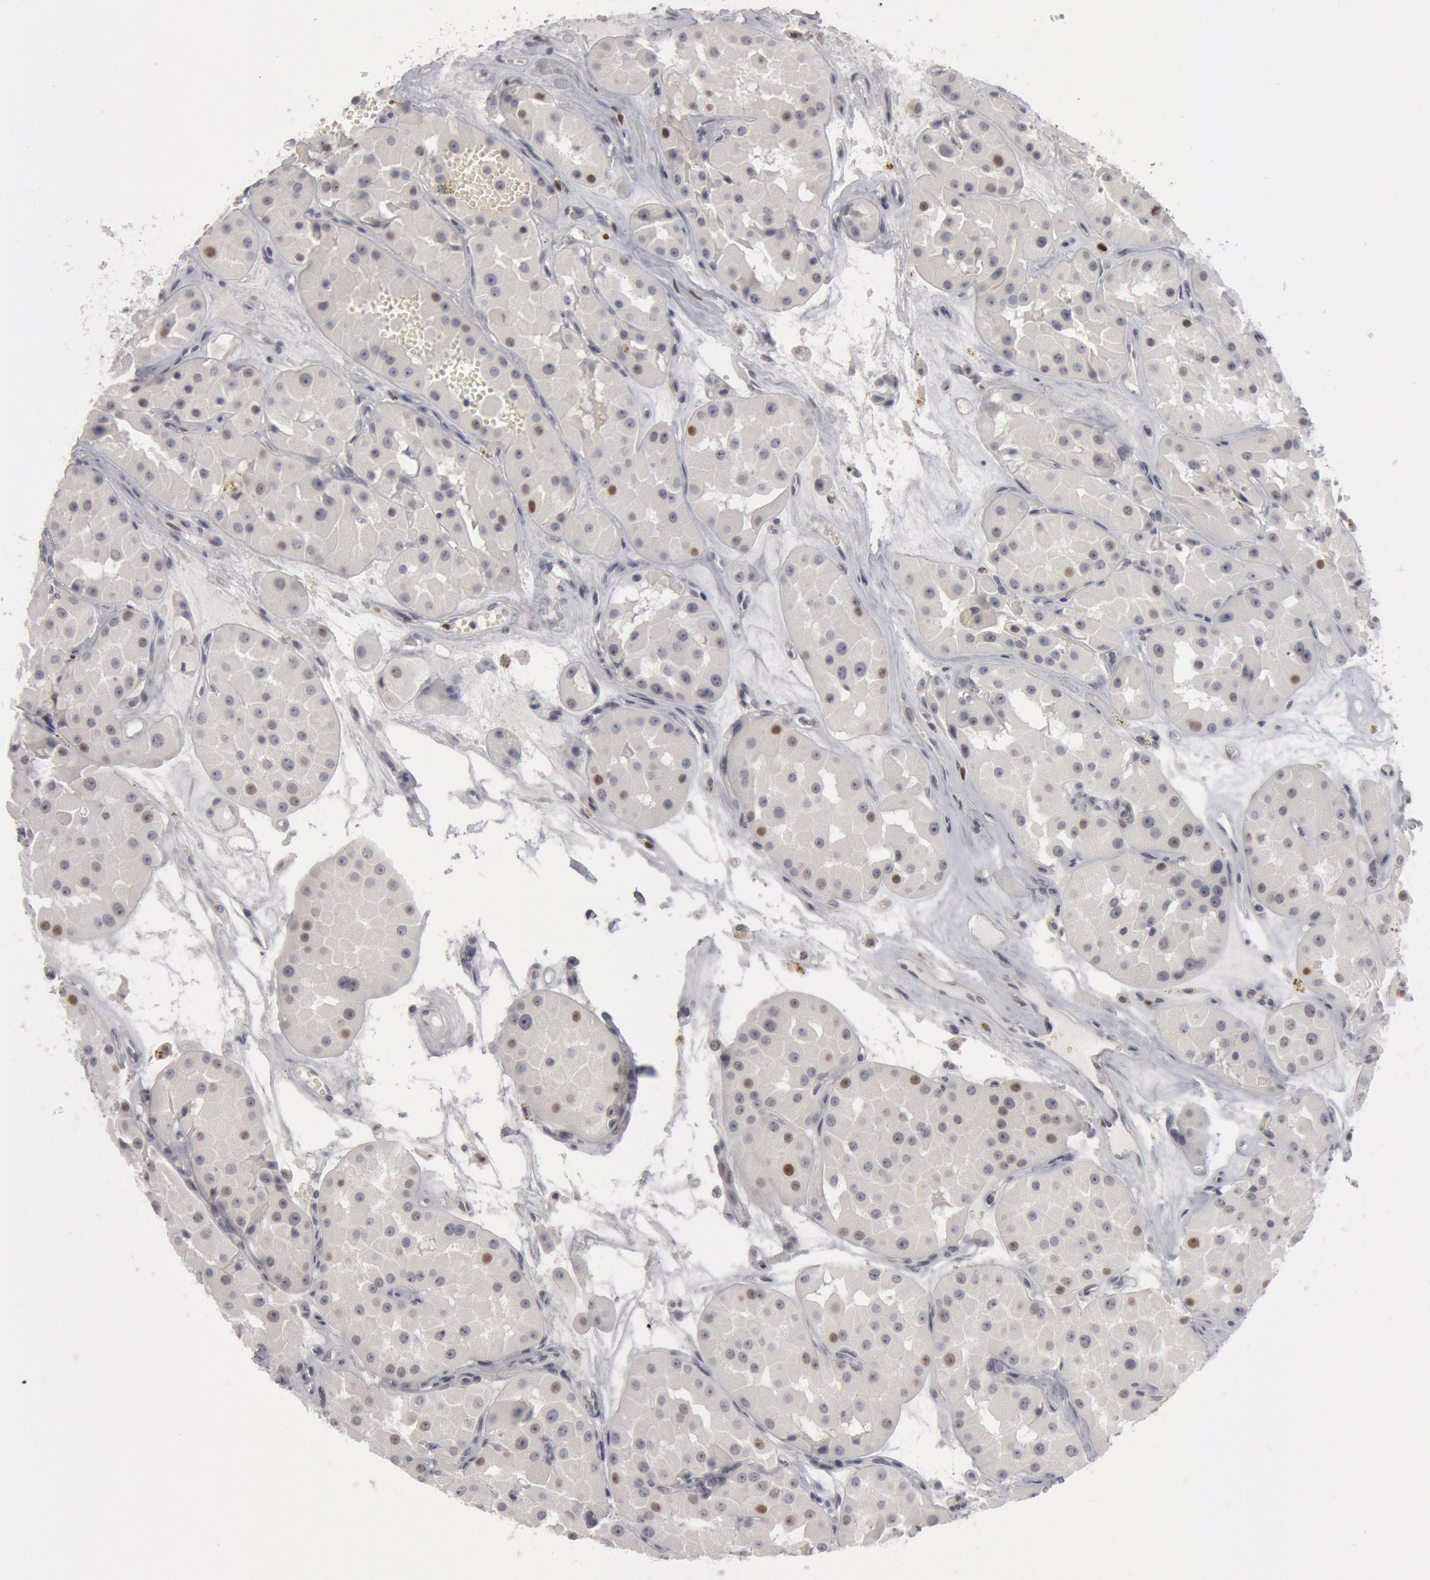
{"staining": {"intensity": "negative", "quantity": "none", "location": "none"}, "tissue": "renal cancer", "cell_type": "Tumor cells", "image_type": "cancer", "snomed": [{"axis": "morphology", "description": "Adenocarcinoma, uncertain malignant potential"}, {"axis": "topography", "description": "Kidney"}], "caption": "High power microscopy photomicrograph of an immunohistochemistry (IHC) histopathology image of renal adenocarcinoma,  uncertain malignant potential, revealing no significant staining in tumor cells.", "gene": "WDHD1", "patient": {"sex": "male", "age": 63}}